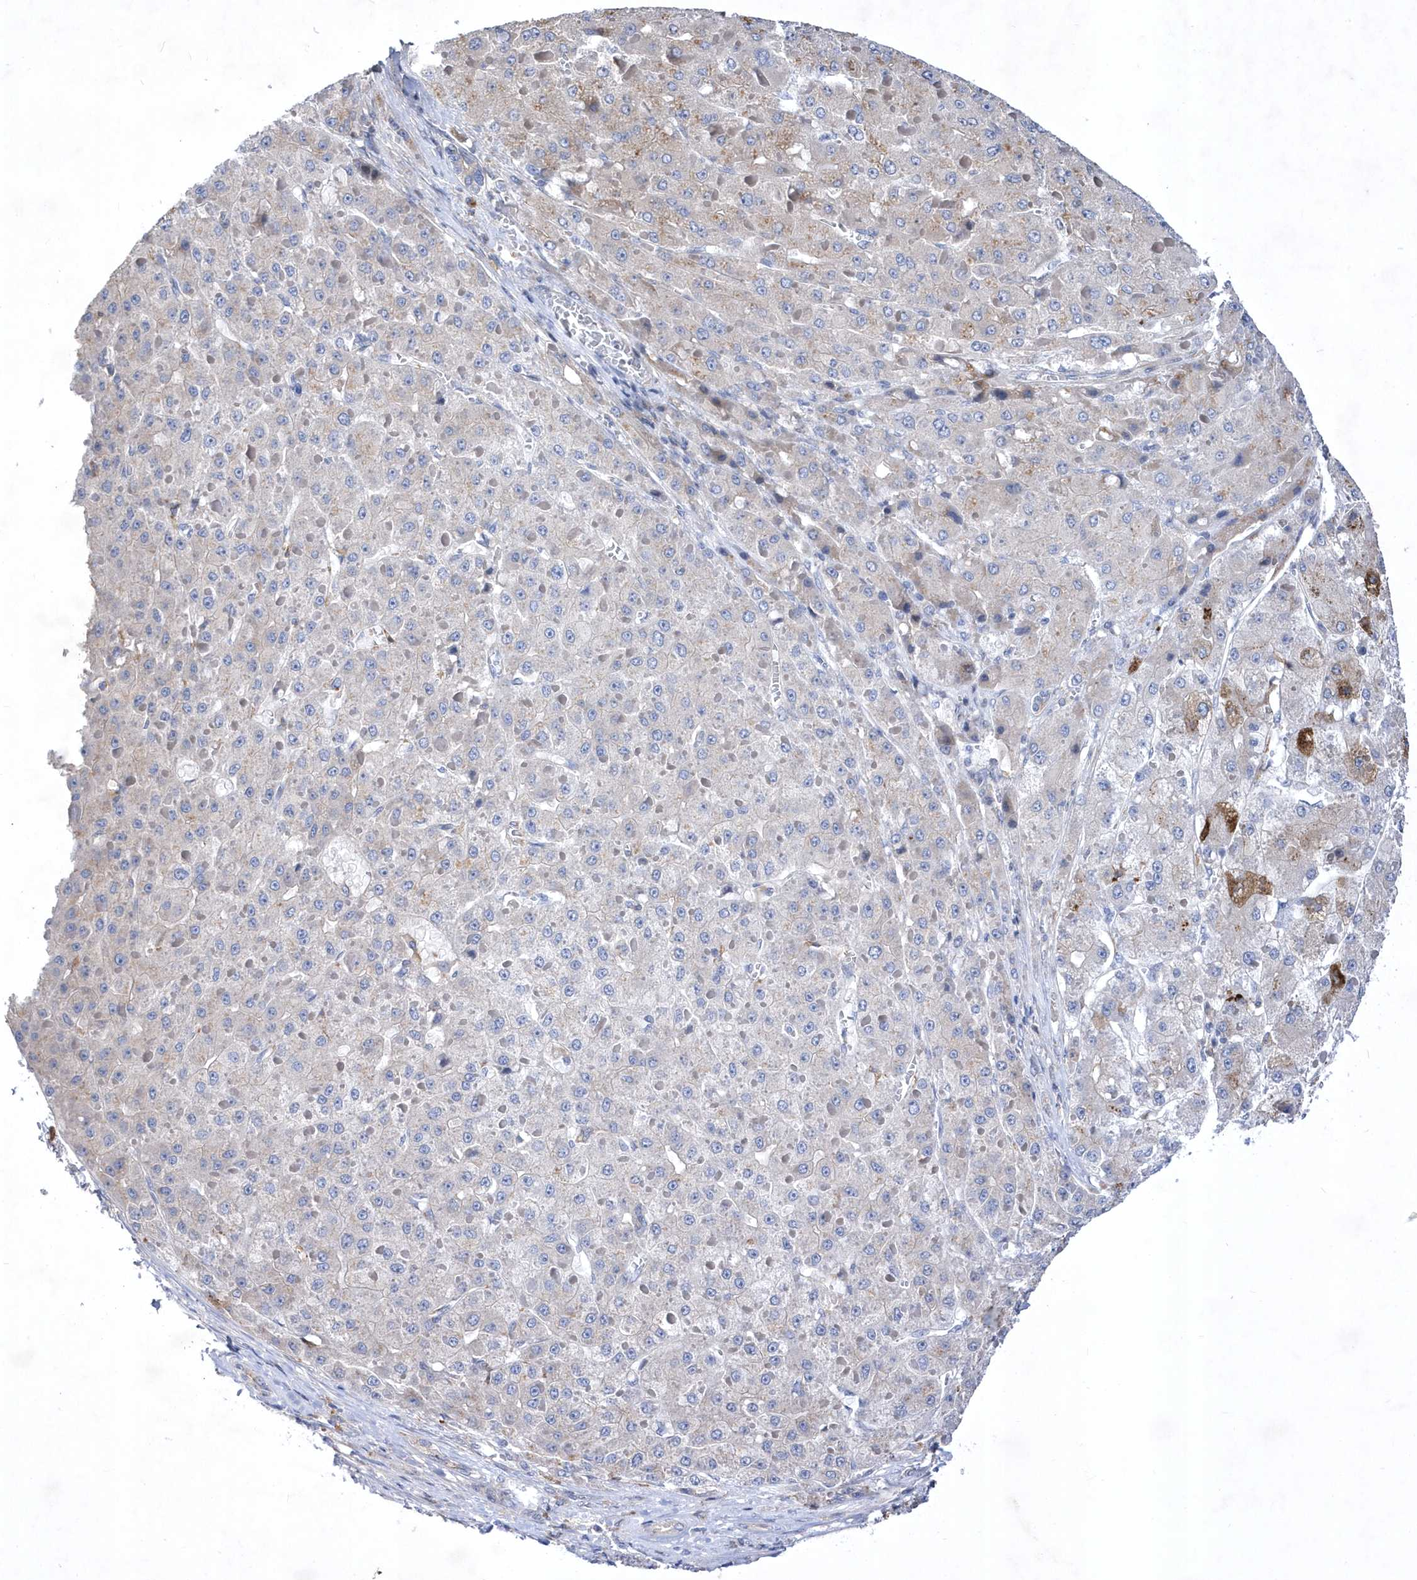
{"staining": {"intensity": "weak", "quantity": "<25%", "location": "cytoplasmic/membranous"}, "tissue": "liver cancer", "cell_type": "Tumor cells", "image_type": "cancer", "snomed": [{"axis": "morphology", "description": "Carcinoma, Hepatocellular, NOS"}, {"axis": "topography", "description": "Liver"}], "caption": "Histopathology image shows no significant protein staining in tumor cells of liver cancer (hepatocellular carcinoma).", "gene": "LONRF2", "patient": {"sex": "female", "age": 73}}